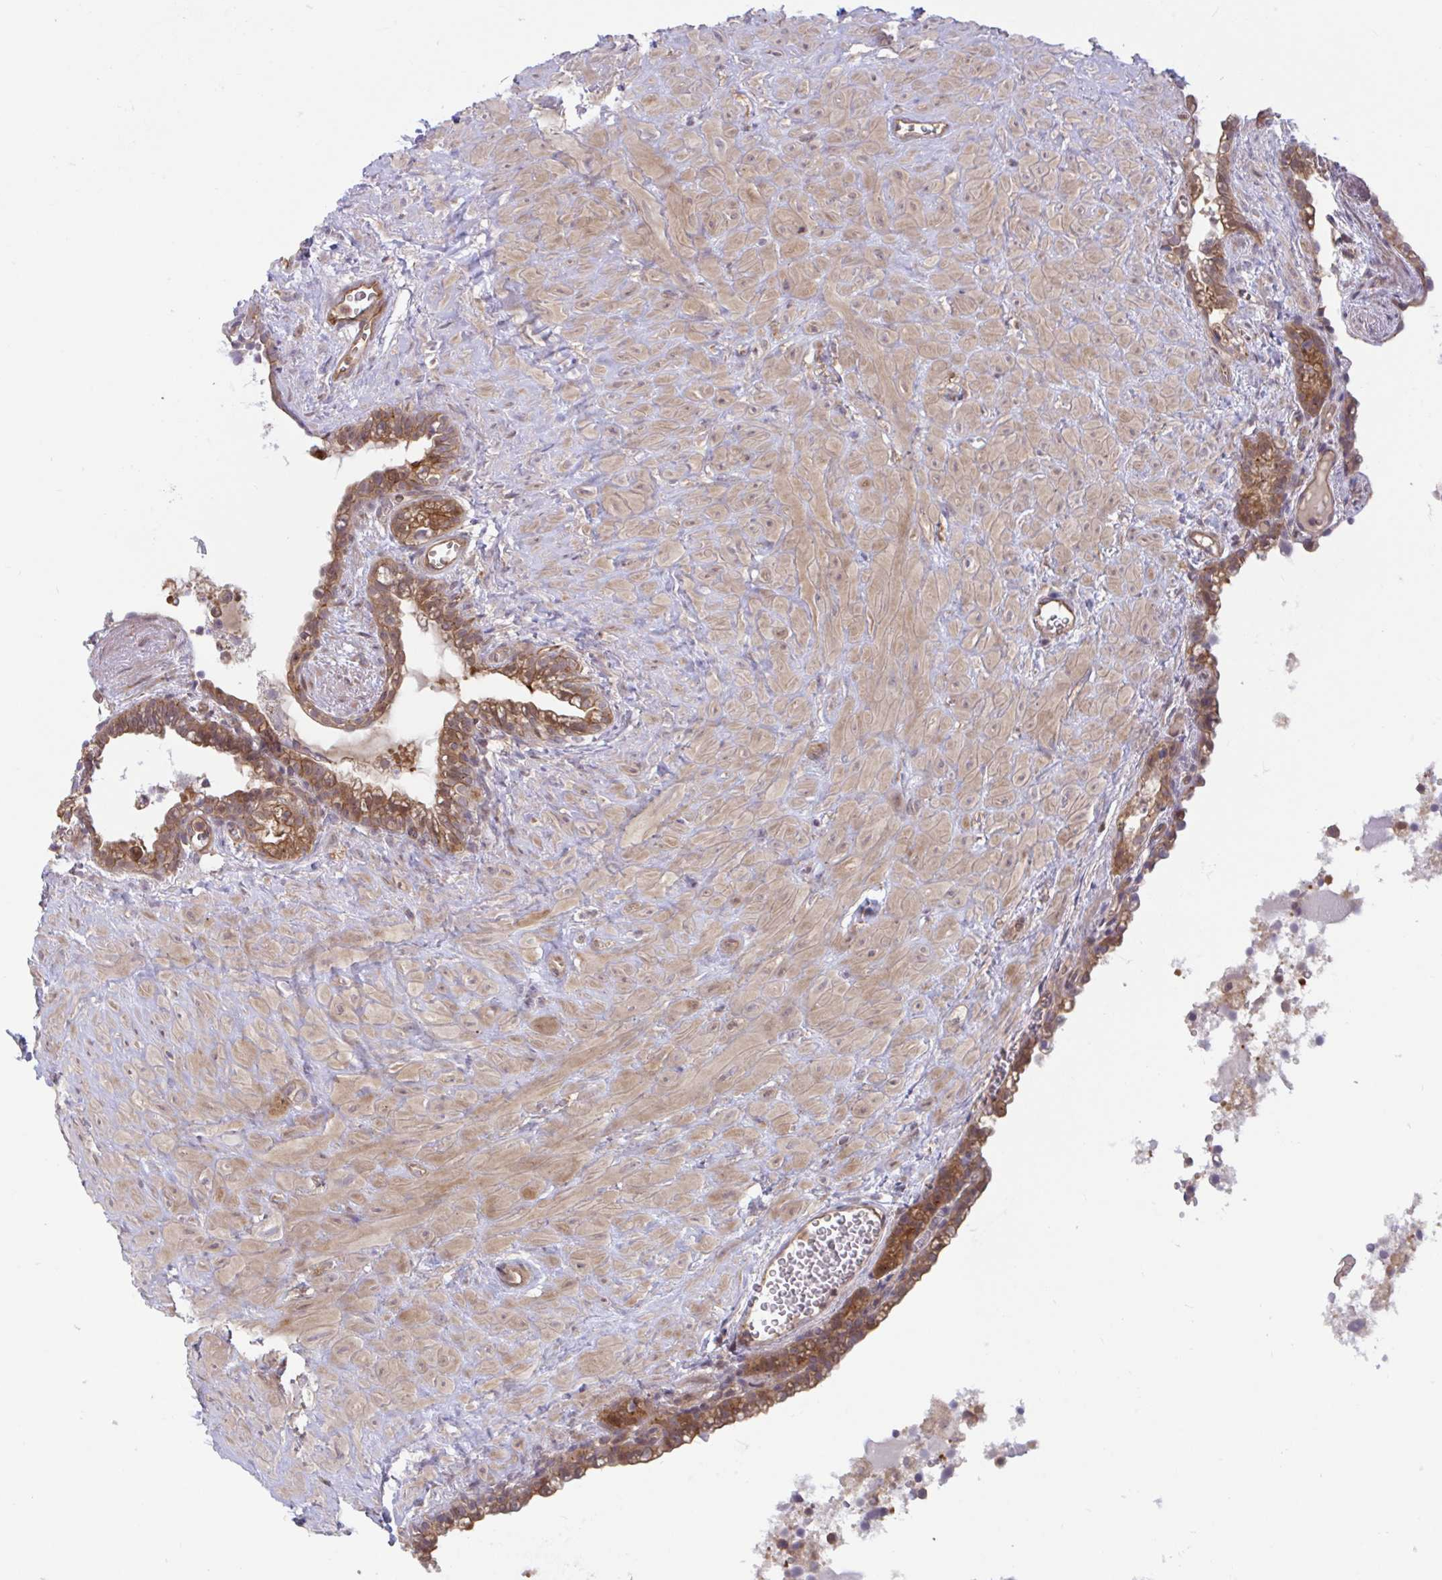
{"staining": {"intensity": "moderate", "quantity": ">75%", "location": "cytoplasmic/membranous,nuclear"}, "tissue": "seminal vesicle", "cell_type": "Glandular cells", "image_type": "normal", "snomed": [{"axis": "morphology", "description": "Normal tissue, NOS"}, {"axis": "topography", "description": "Seminal veicle"}], "caption": "Seminal vesicle stained for a protein (brown) displays moderate cytoplasmic/membranous,nuclear positive positivity in about >75% of glandular cells.", "gene": "LMNTD2", "patient": {"sex": "male", "age": 76}}